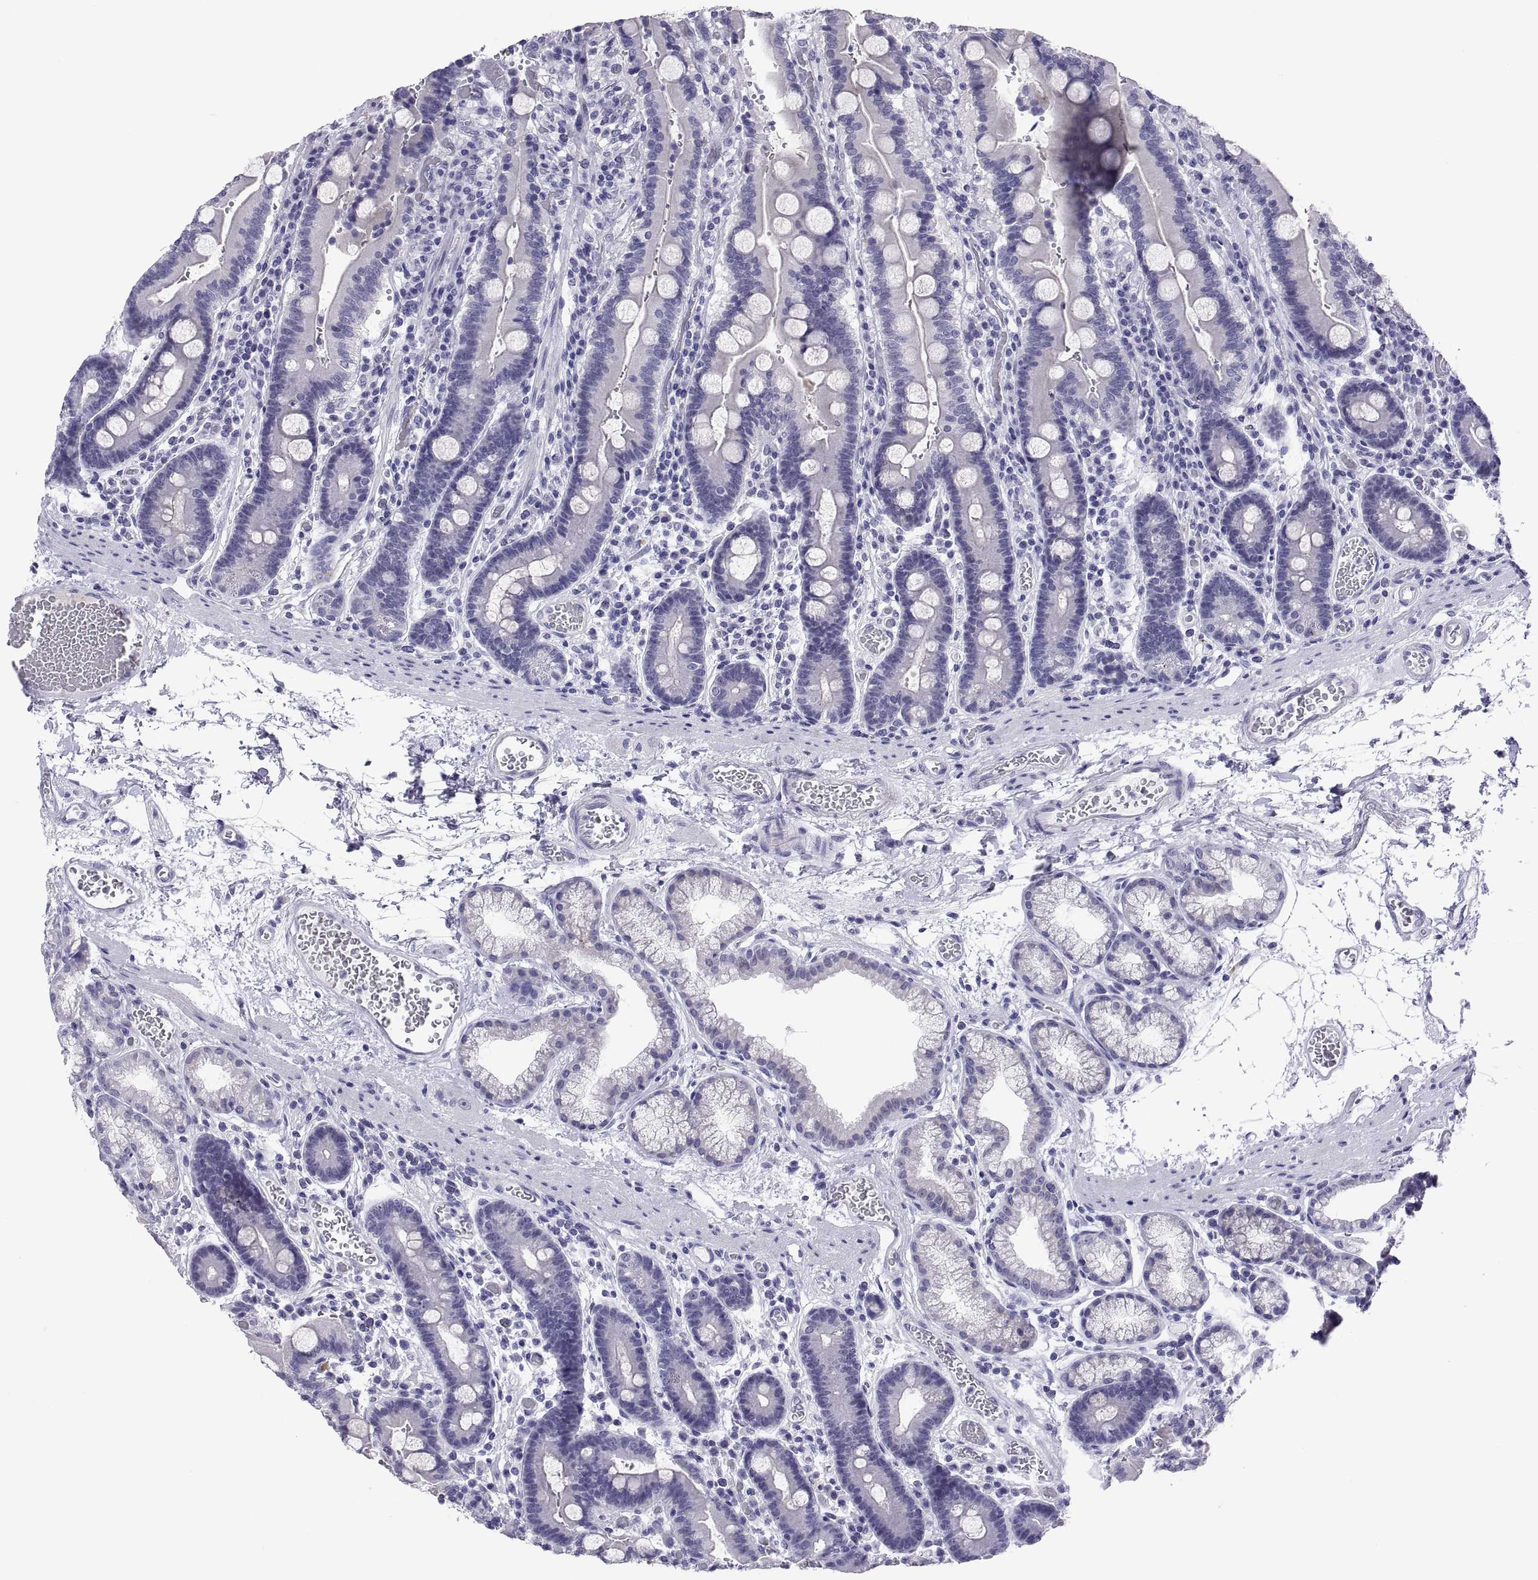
{"staining": {"intensity": "negative", "quantity": "none", "location": "none"}, "tissue": "duodenum", "cell_type": "Glandular cells", "image_type": "normal", "snomed": [{"axis": "morphology", "description": "Normal tissue, NOS"}, {"axis": "topography", "description": "Duodenum"}], "caption": "Immunohistochemistry of benign duodenum shows no staining in glandular cells.", "gene": "QRICH2", "patient": {"sex": "female", "age": 62}}